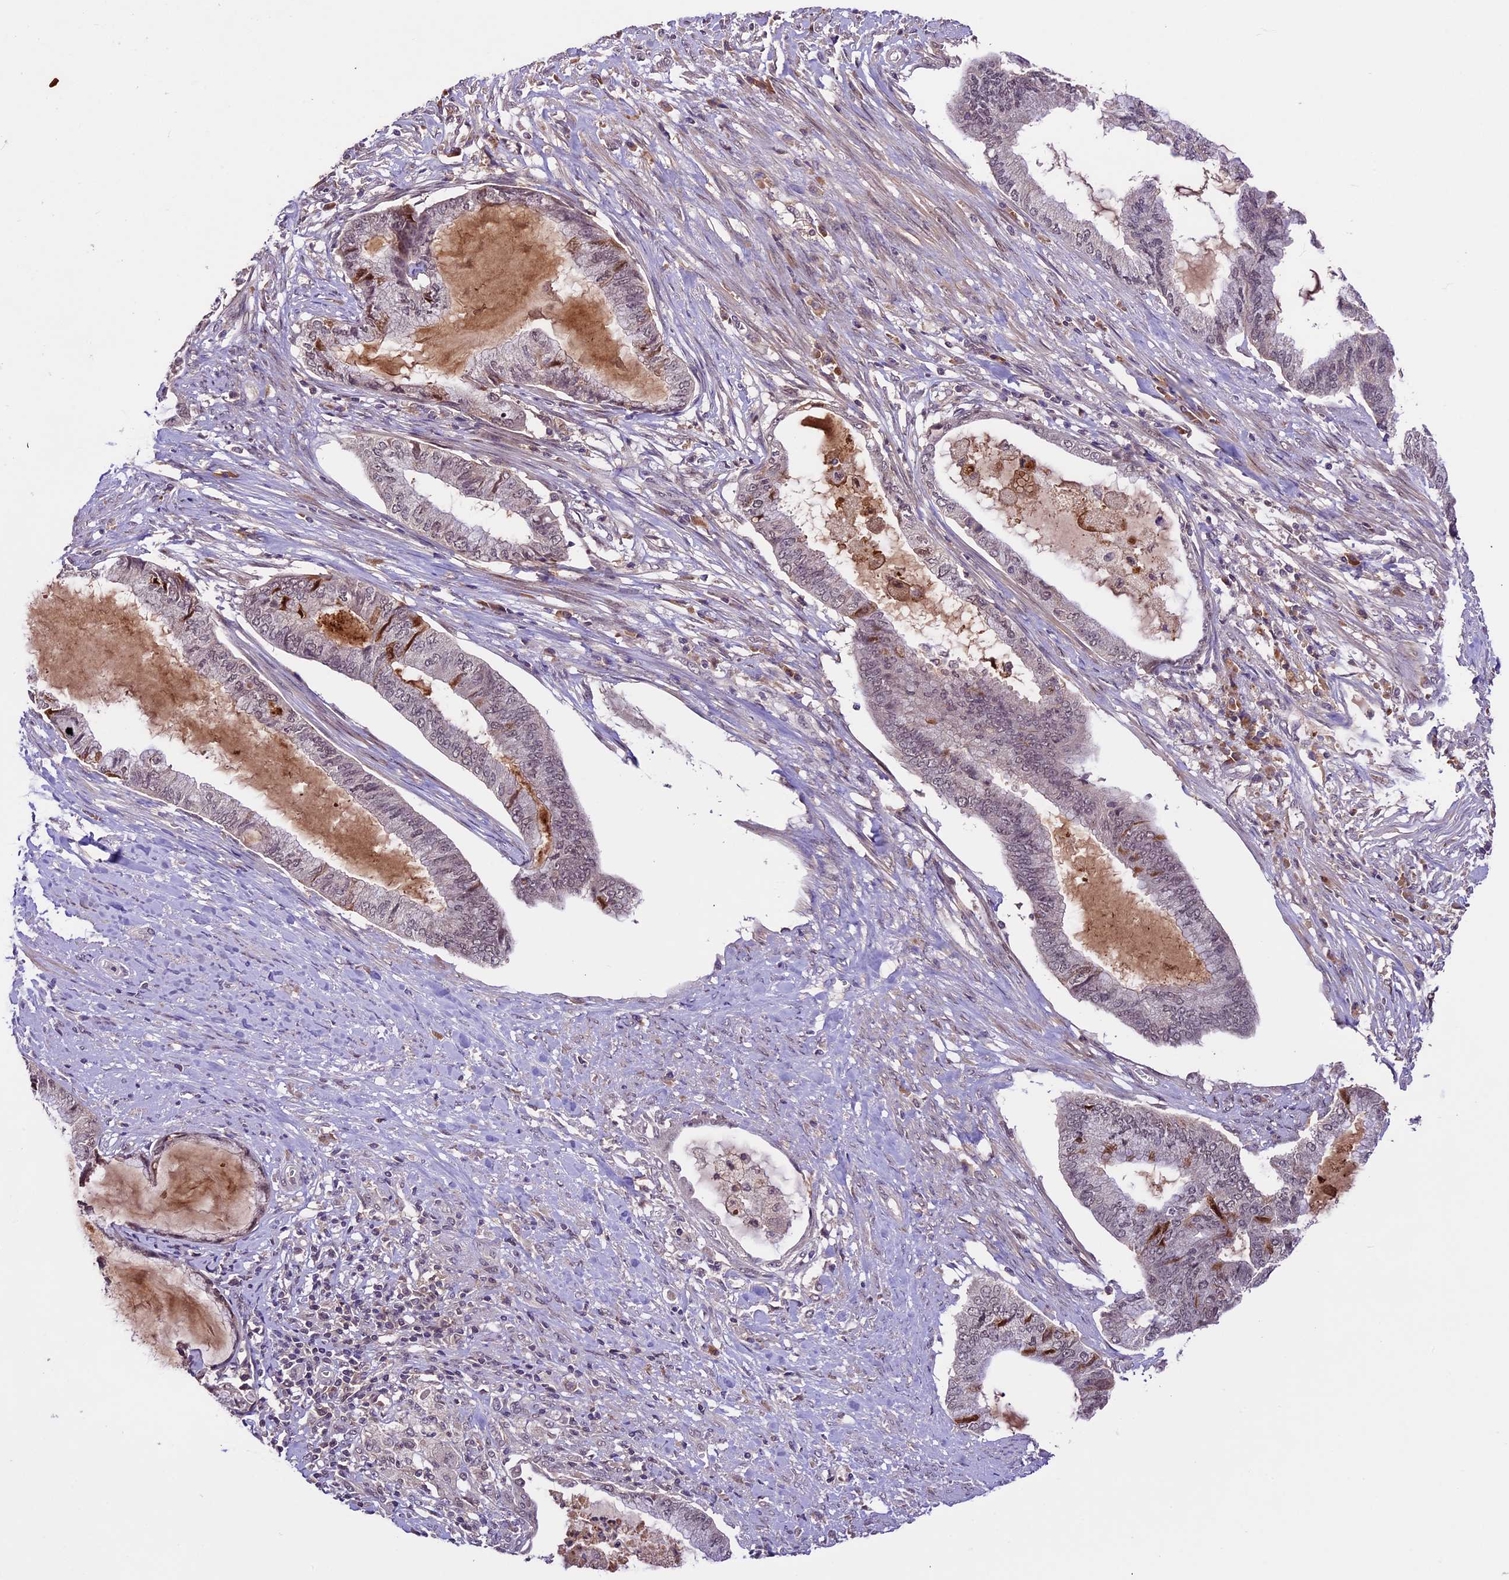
{"staining": {"intensity": "weak", "quantity": "<25%", "location": "nuclear"}, "tissue": "endometrial cancer", "cell_type": "Tumor cells", "image_type": "cancer", "snomed": [{"axis": "morphology", "description": "Adenocarcinoma, NOS"}, {"axis": "topography", "description": "Endometrium"}], "caption": "This is an immunohistochemistry micrograph of endometrial cancer. There is no positivity in tumor cells.", "gene": "ATP10A", "patient": {"sex": "female", "age": 86}}